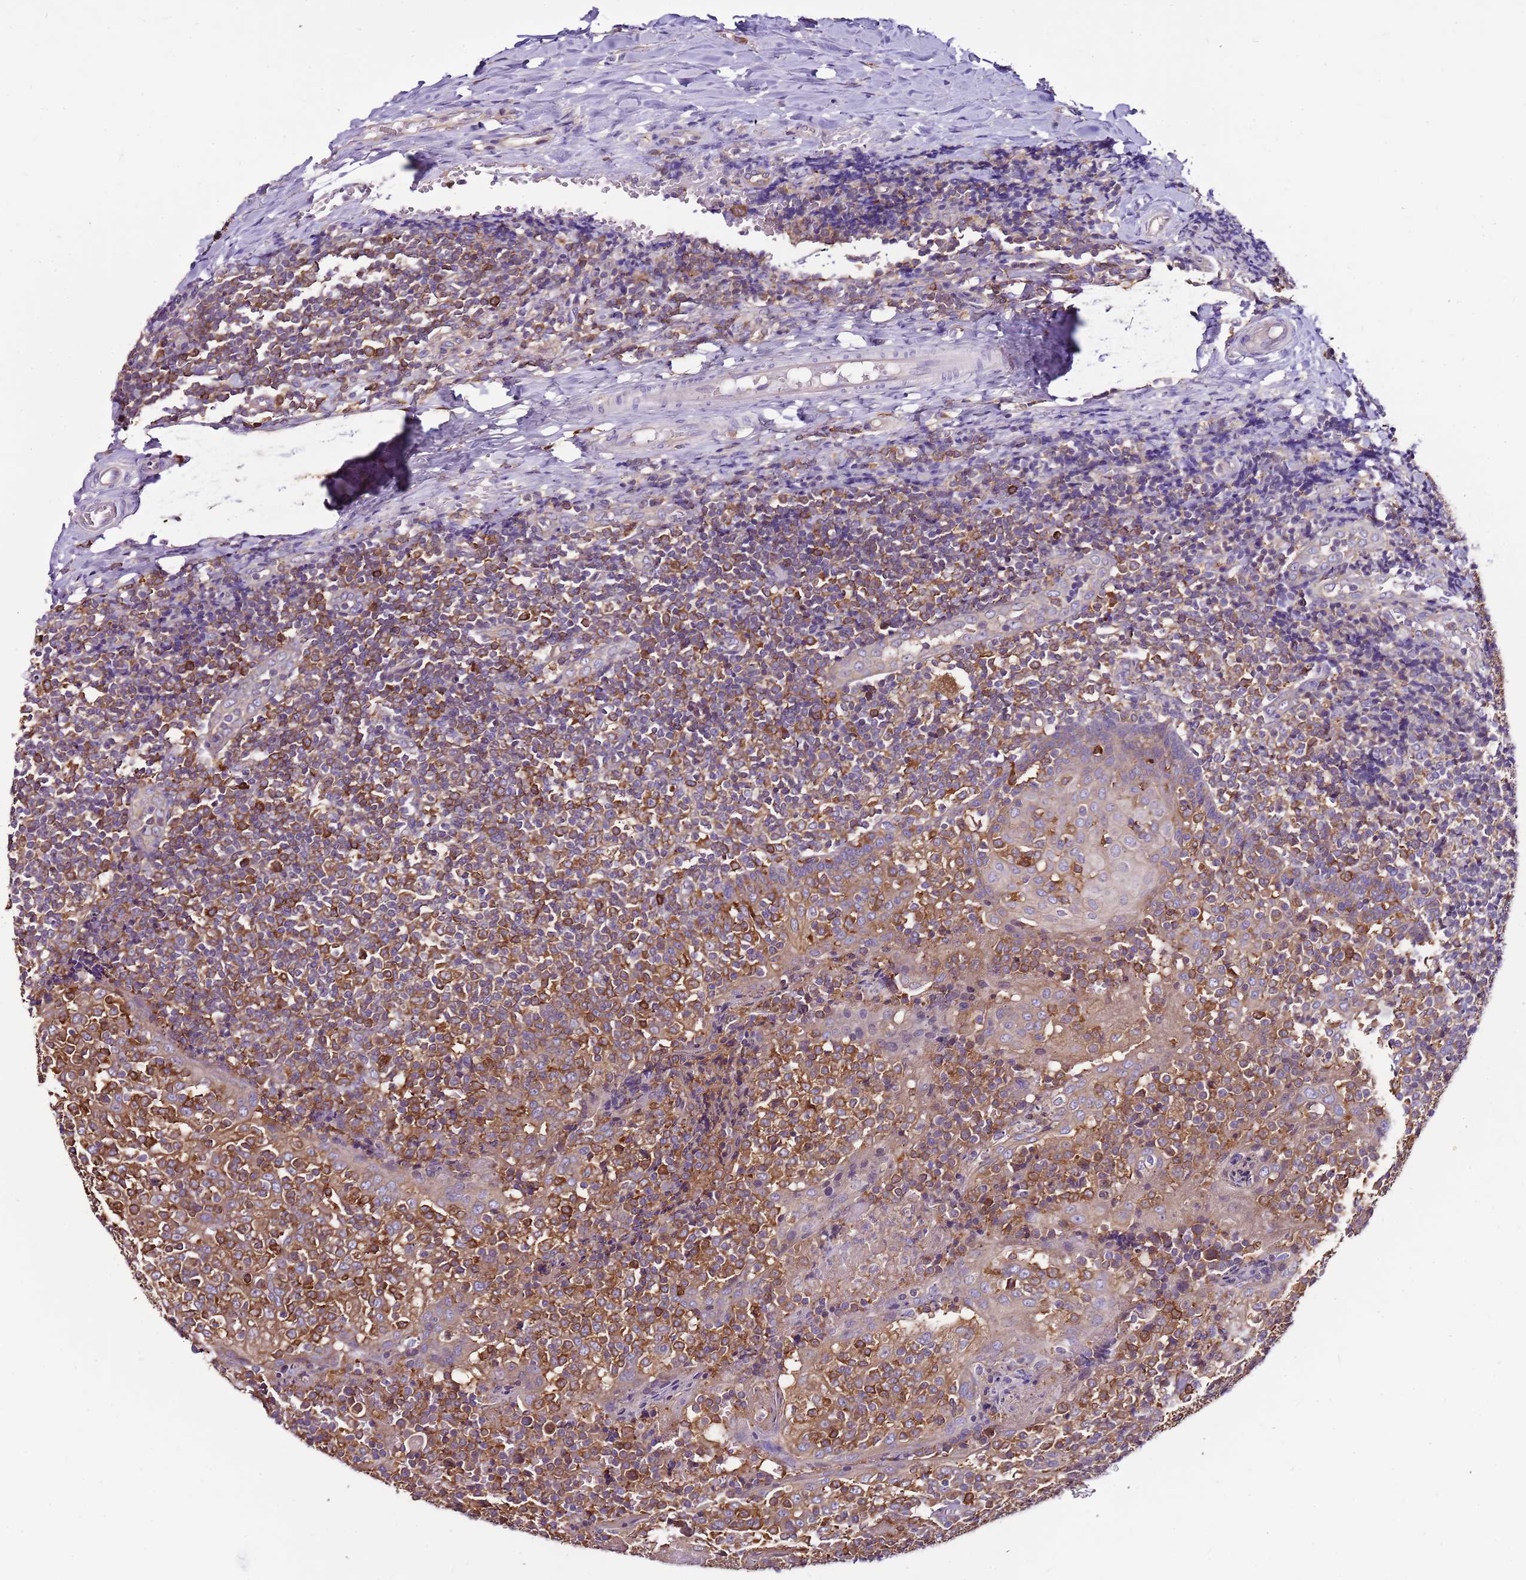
{"staining": {"intensity": "moderate", "quantity": ">75%", "location": "cytoplasmic/membranous"}, "tissue": "tonsil", "cell_type": "Germinal center cells", "image_type": "normal", "snomed": [{"axis": "morphology", "description": "Normal tissue, NOS"}, {"axis": "topography", "description": "Tonsil"}], "caption": "The histopathology image displays staining of normal tonsil, revealing moderate cytoplasmic/membranous protein expression (brown color) within germinal center cells.", "gene": "ATXN2L", "patient": {"sex": "female", "age": 19}}